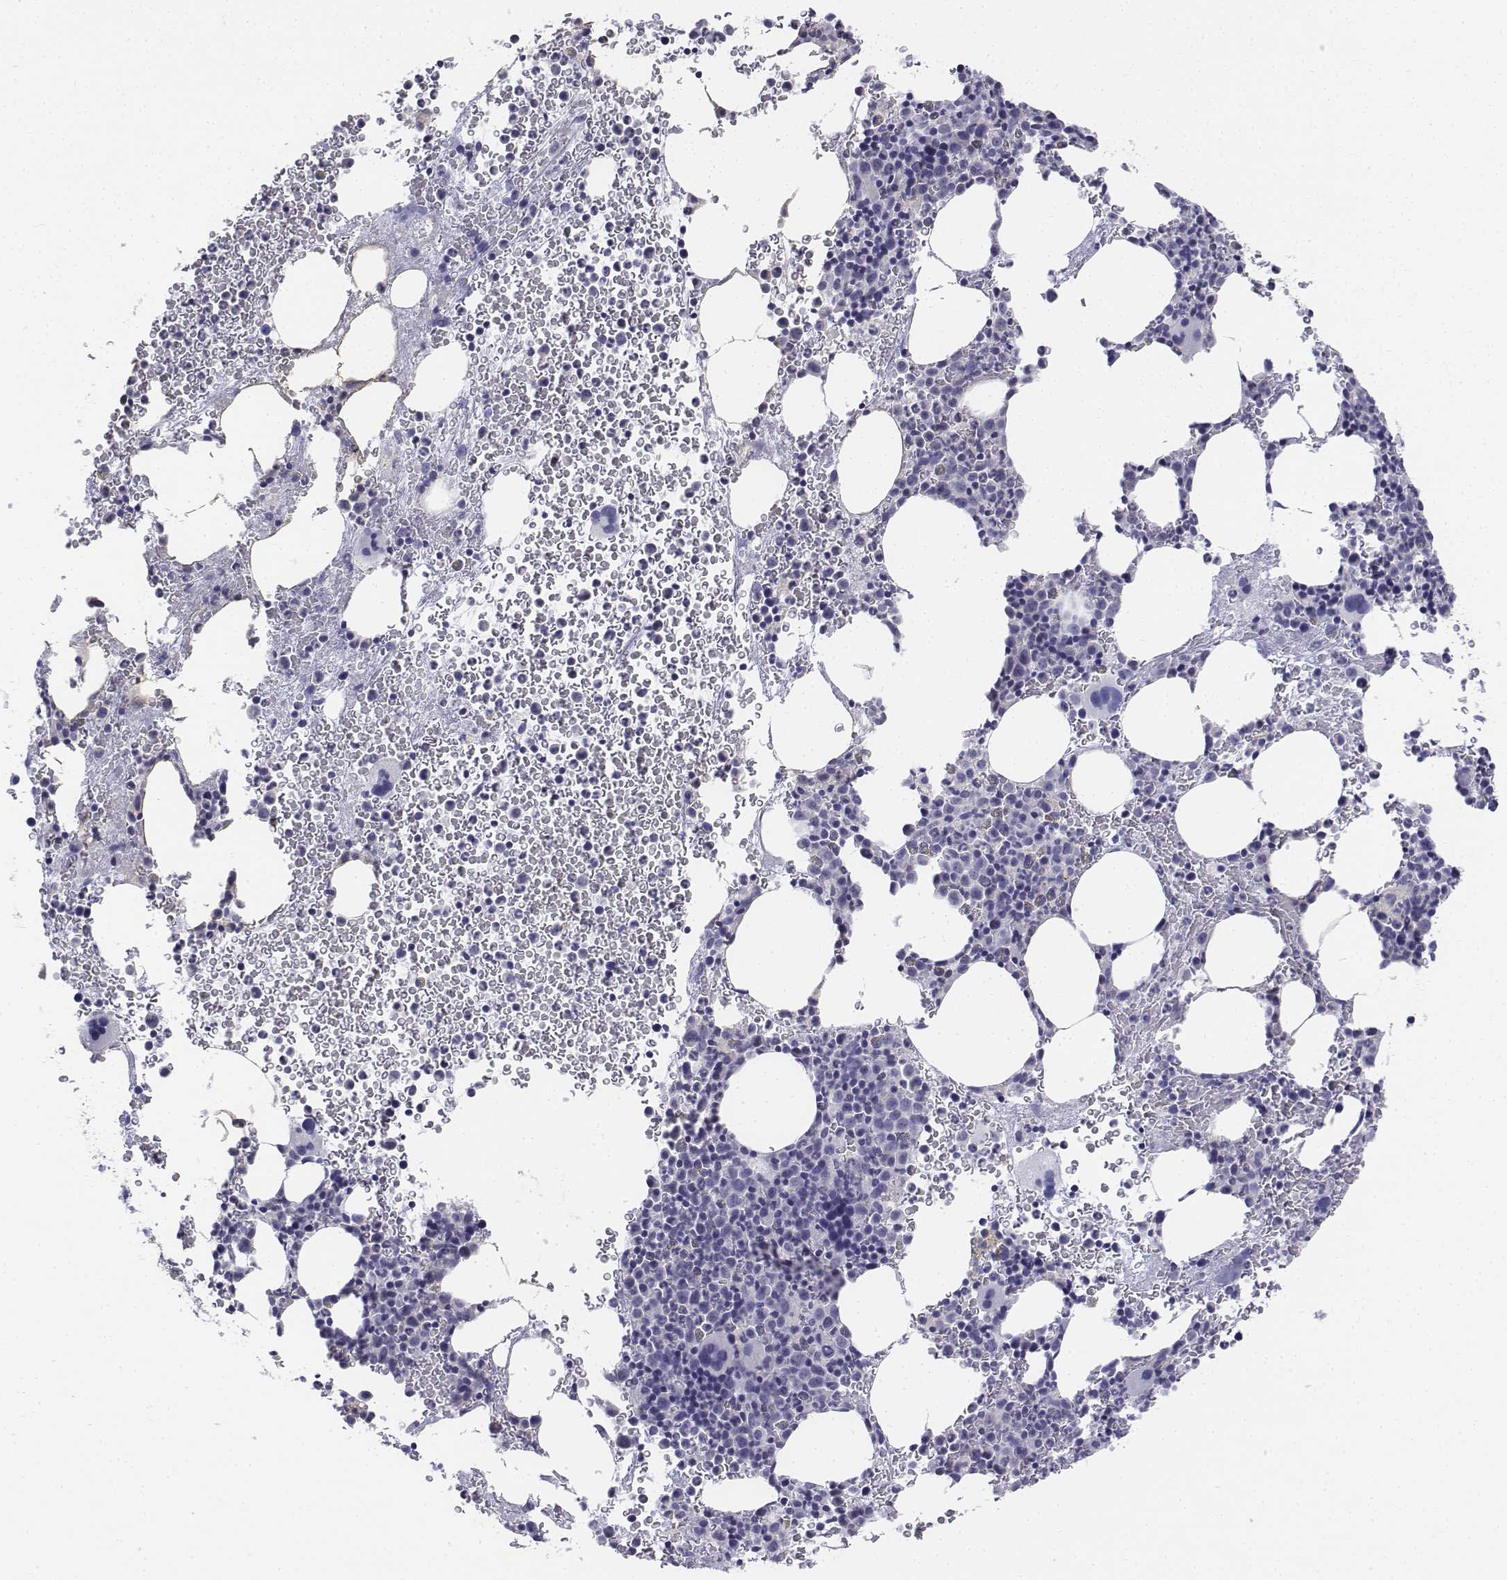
{"staining": {"intensity": "negative", "quantity": "none", "location": "none"}, "tissue": "bone marrow", "cell_type": "Hematopoietic cells", "image_type": "normal", "snomed": [{"axis": "morphology", "description": "Normal tissue, NOS"}, {"axis": "topography", "description": "Bone marrow"}], "caption": "IHC micrograph of benign human bone marrow stained for a protein (brown), which shows no staining in hematopoietic cells. (DAB IHC visualized using brightfield microscopy, high magnification).", "gene": "LGSN", "patient": {"sex": "female", "age": 56}}